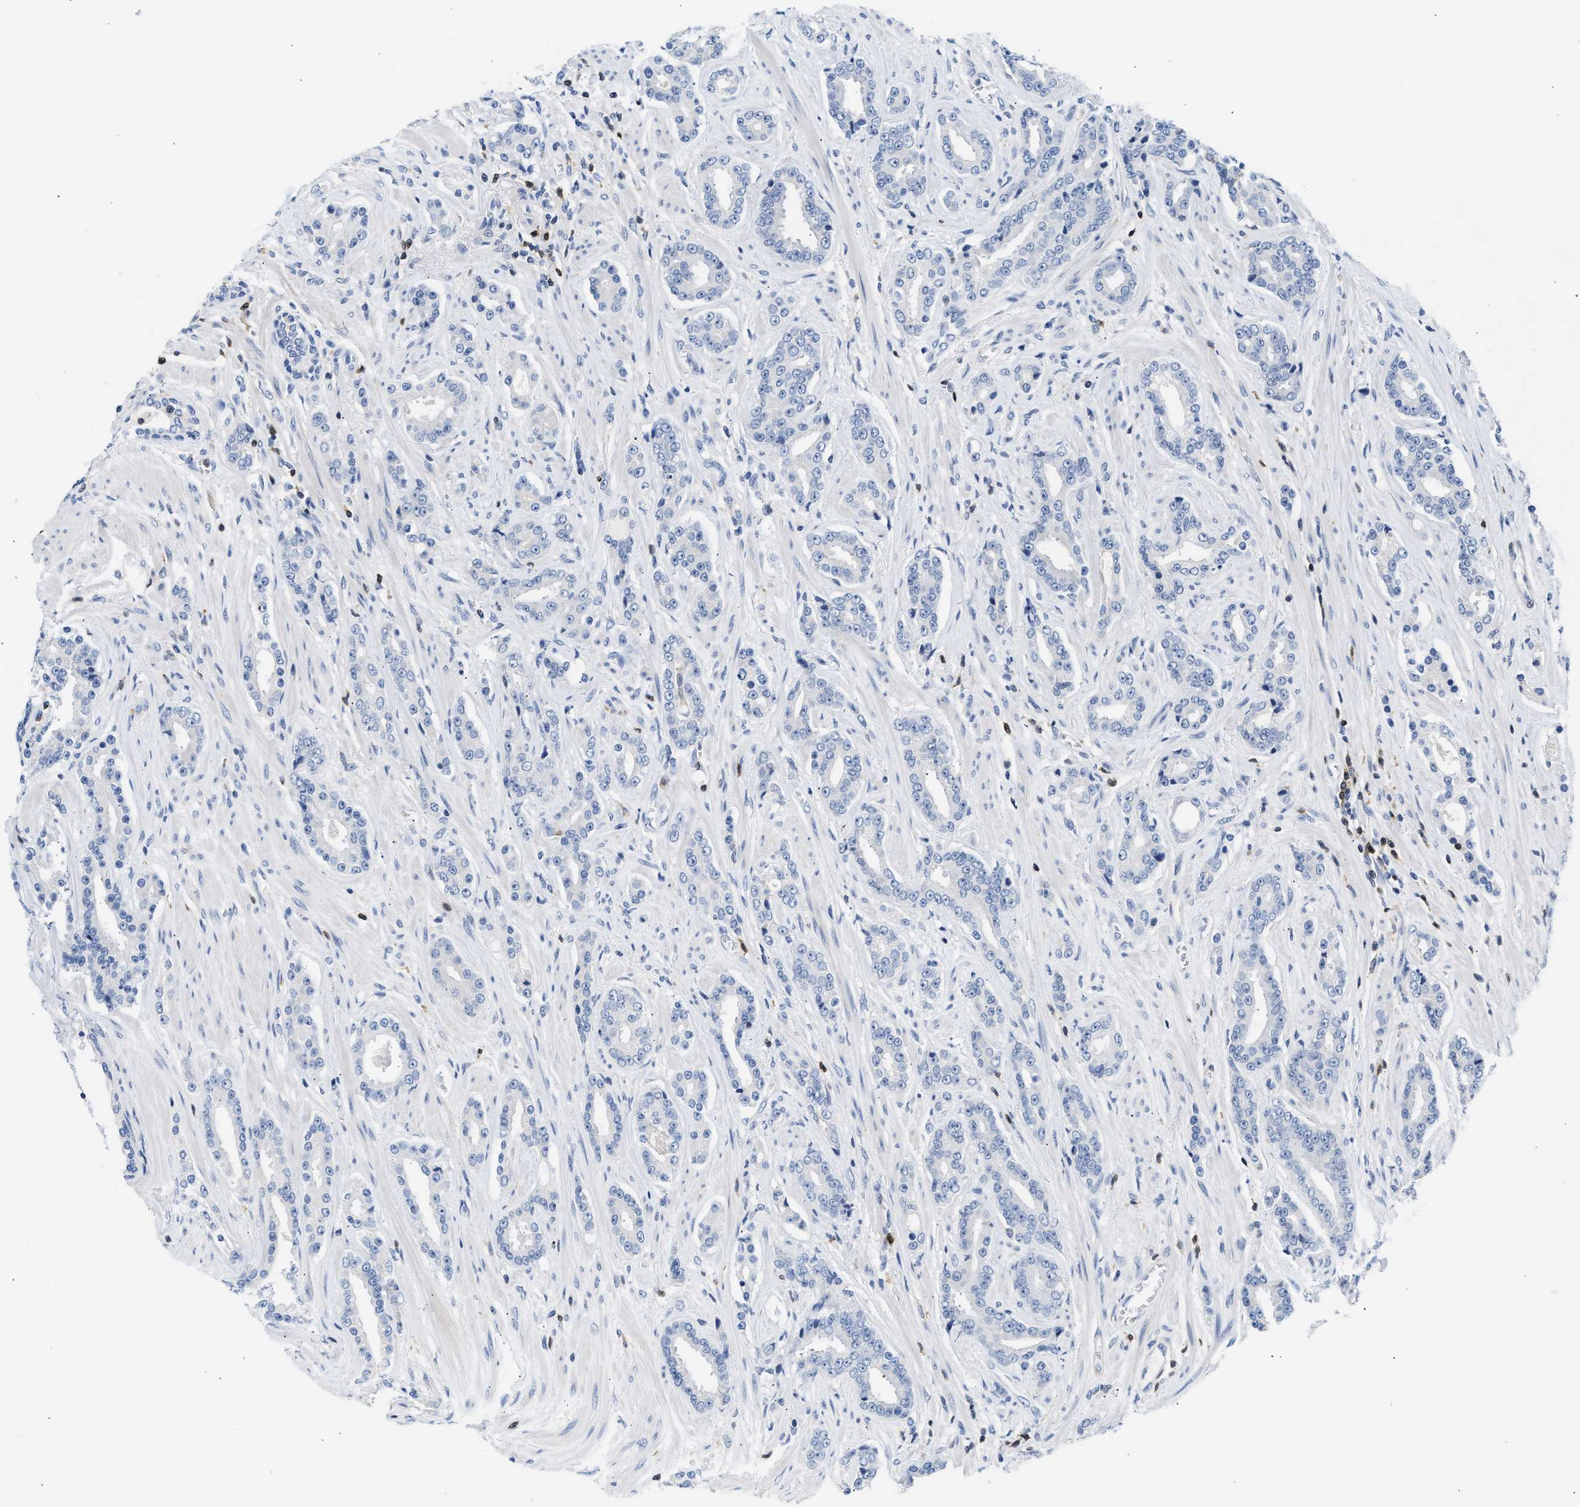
{"staining": {"intensity": "negative", "quantity": "none", "location": "none"}, "tissue": "prostate cancer", "cell_type": "Tumor cells", "image_type": "cancer", "snomed": [{"axis": "morphology", "description": "Adenocarcinoma, High grade"}, {"axis": "topography", "description": "Prostate"}], "caption": "IHC photomicrograph of human prostate adenocarcinoma (high-grade) stained for a protein (brown), which displays no positivity in tumor cells. (DAB (3,3'-diaminobenzidine) immunohistochemistry, high magnification).", "gene": "SLIT2", "patient": {"sex": "male", "age": 71}}